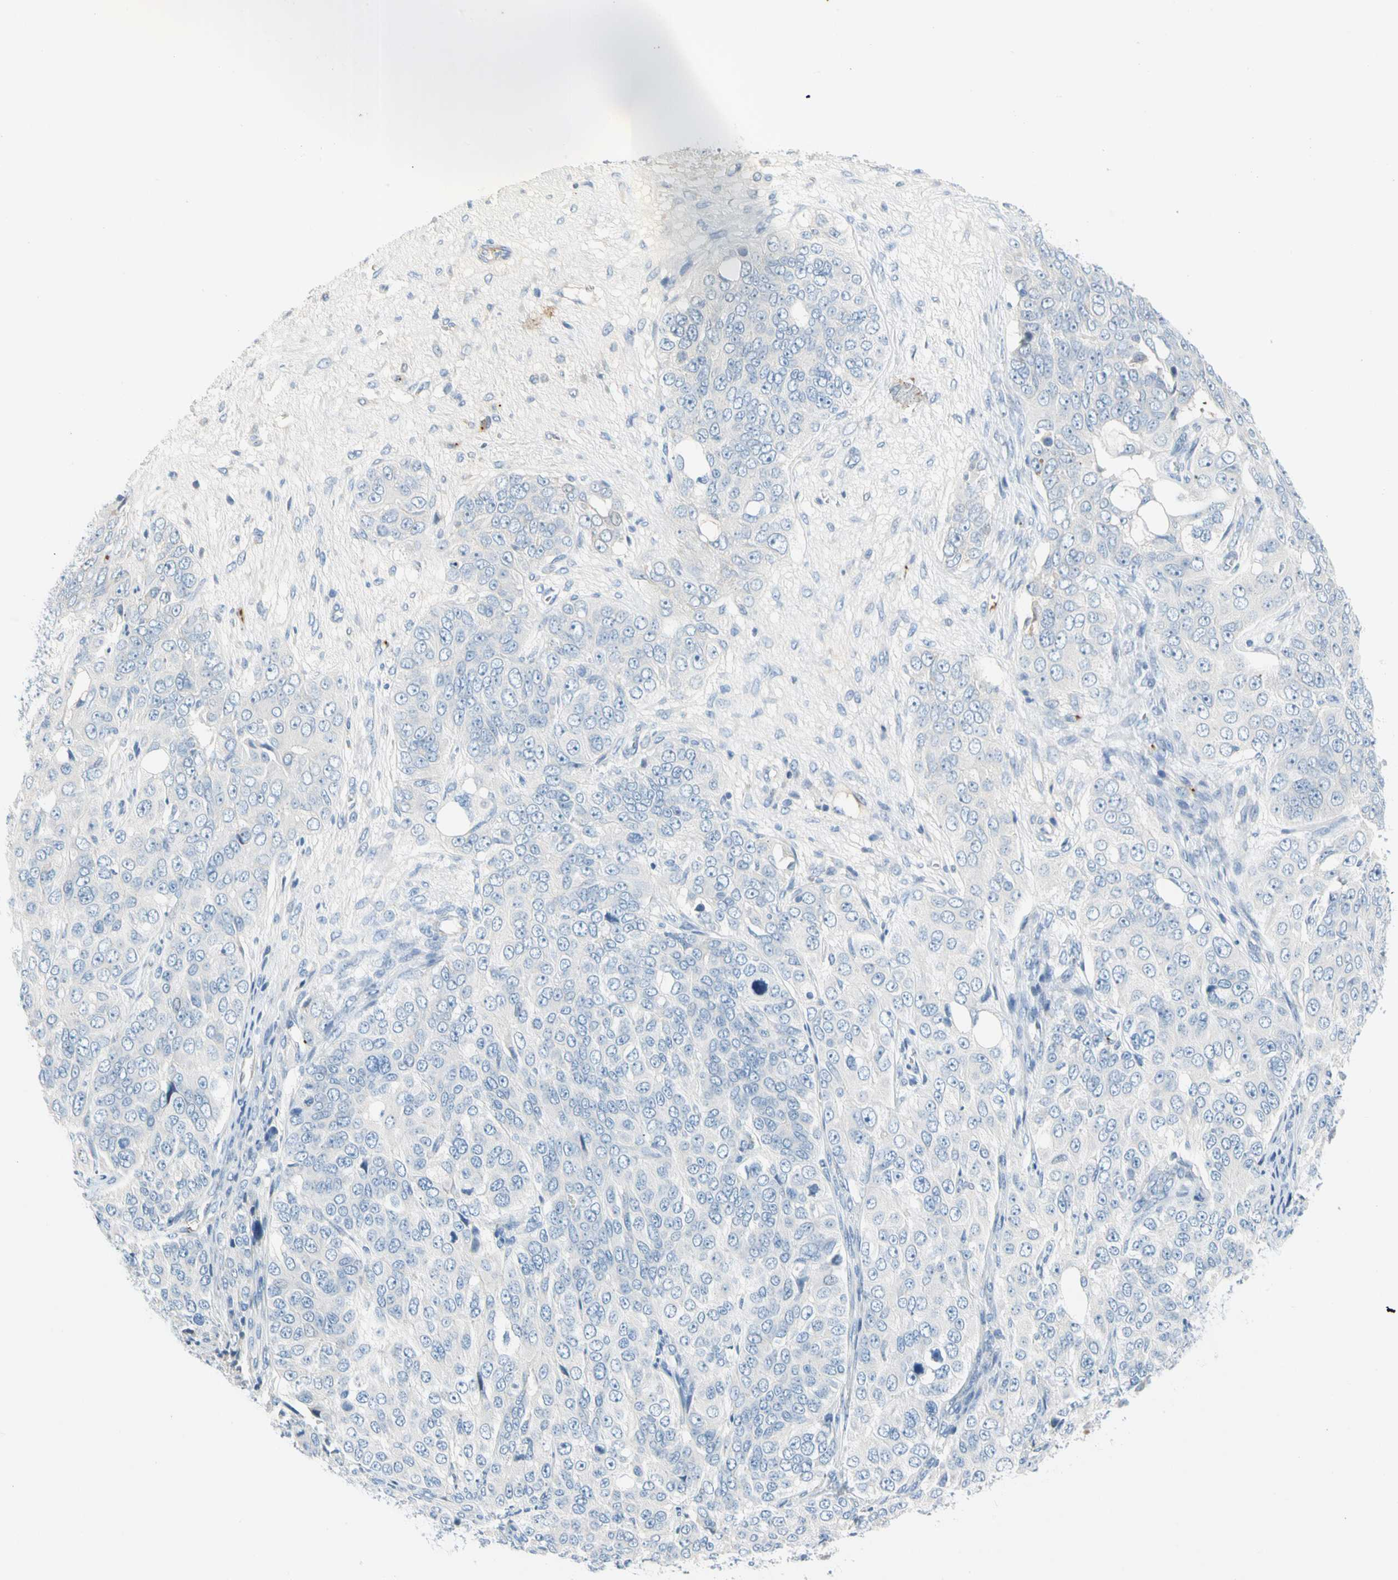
{"staining": {"intensity": "negative", "quantity": "none", "location": "none"}, "tissue": "ovarian cancer", "cell_type": "Tumor cells", "image_type": "cancer", "snomed": [{"axis": "morphology", "description": "Carcinoma, endometroid"}, {"axis": "topography", "description": "Ovary"}], "caption": "High power microscopy micrograph of an immunohistochemistry (IHC) micrograph of ovarian endometroid carcinoma, revealing no significant staining in tumor cells.", "gene": "PPBP", "patient": {"sex": "female", "age": 51}}